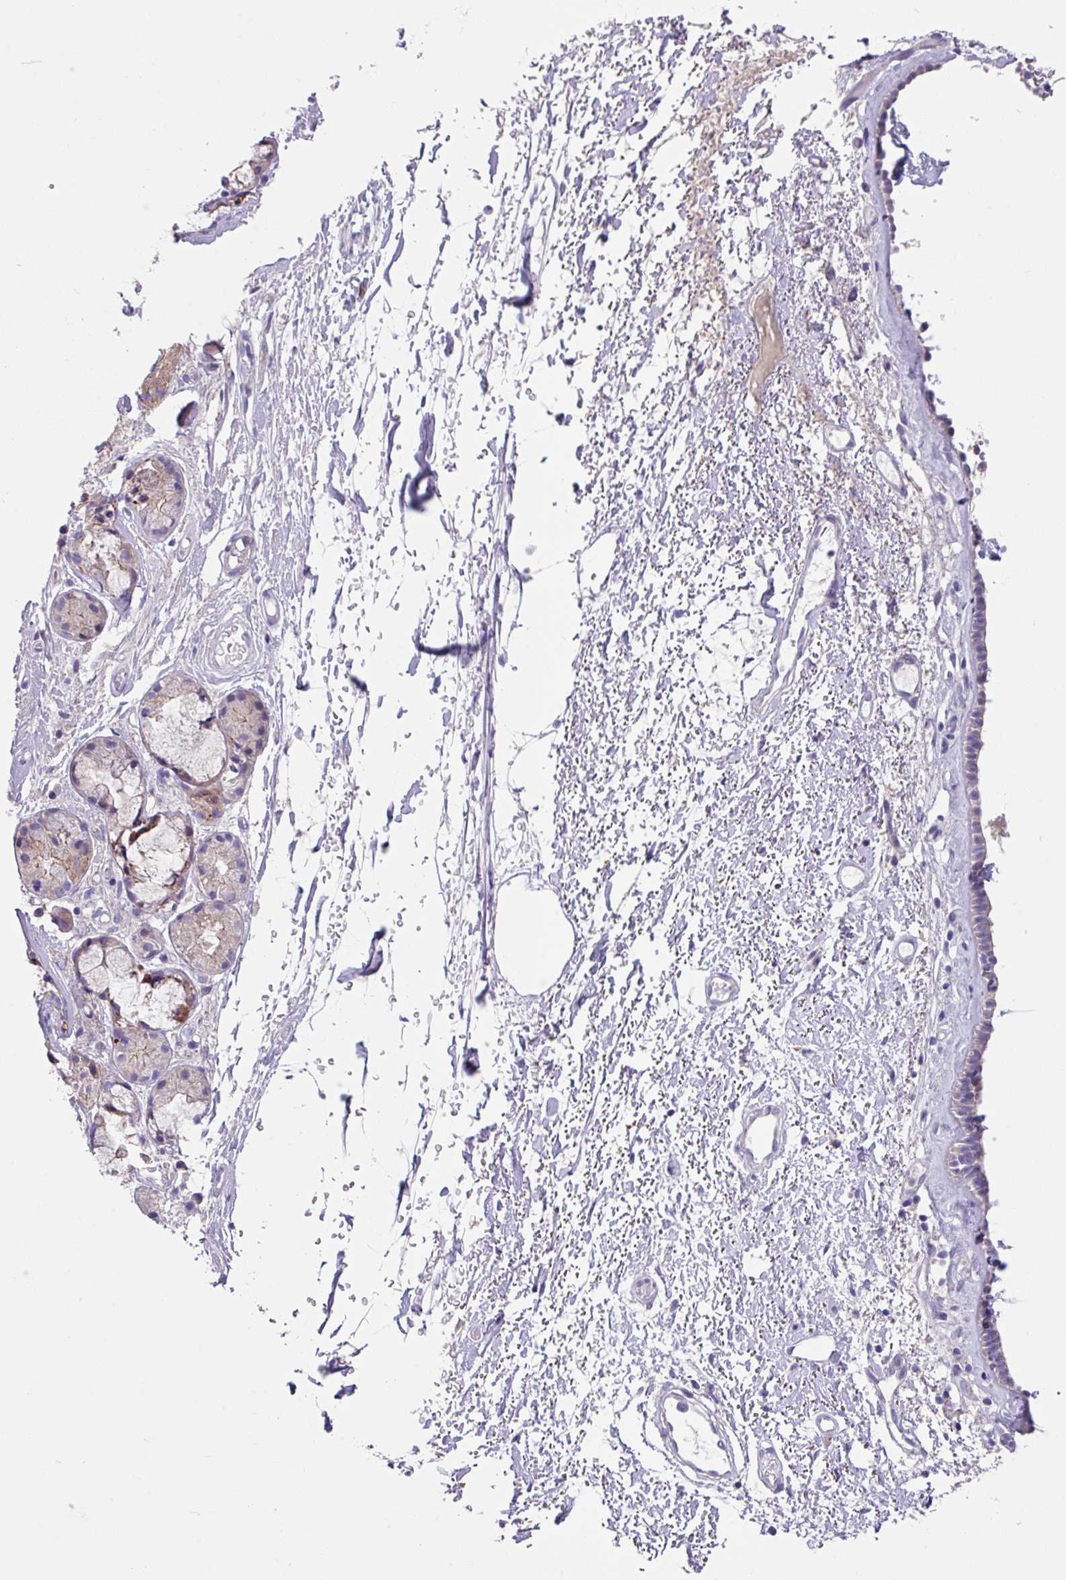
{"staining": {"intensity": "weak", "quantity": "<25%", "location": "cytoplasmic/membranous"}, "tissue": "nasopharynx", "cell_type": "Respiratory epithelial cells", "image_type": "normal", "snomed": [{"axis": "morphology", "description": "Normal tissue, NOS"}, {"axis": "topography", "description": "Cartilage tissue"}, {"axis": "topography", "description": "Nasopharynx"}], "caption": "The photomicrograph exhibits no significant positivity in respiratory epithelial cells of nasopharynx. (DAB (3,3'-diaminobenzidine) IHC visualized using brightfield microscopy, high magnification).", "gene": "IQCJ", "patient": {"sex": "male", "age": 56}}